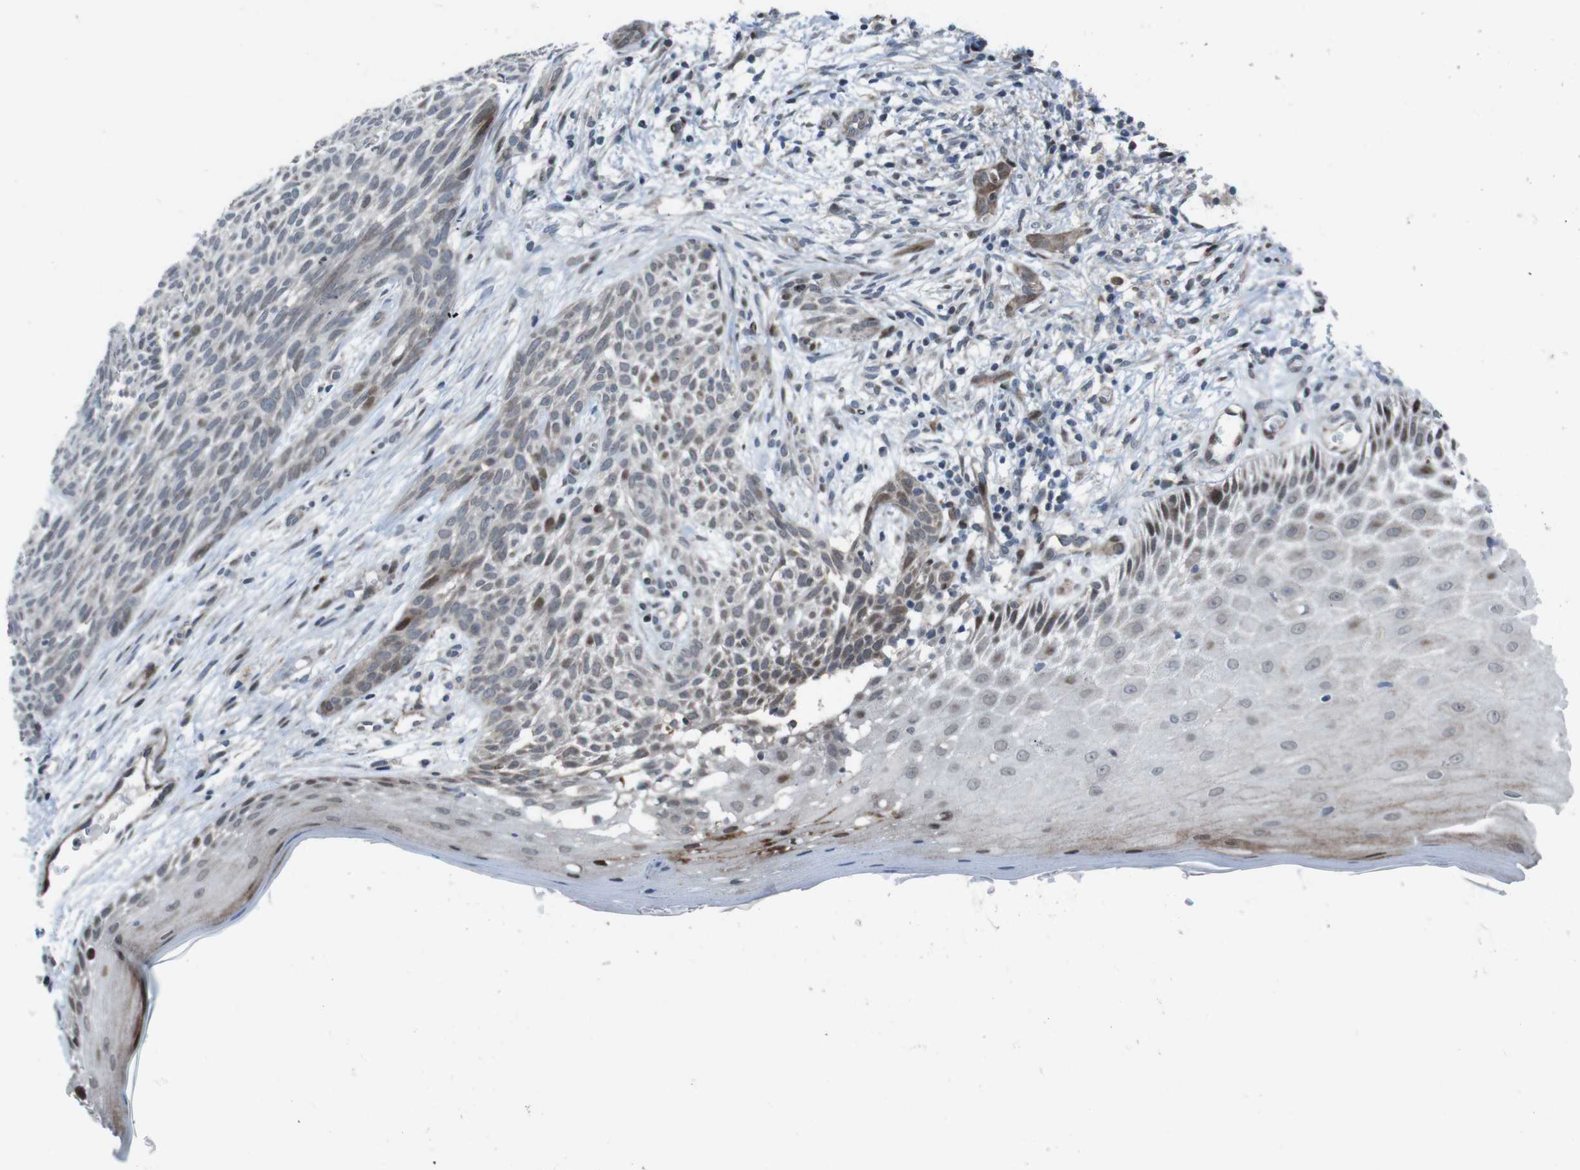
{"staining": {"intensity": "weak", "quantity": "<25%", "location": "nuclear"}, "tissue": "skin cancer", "cell_type": "Tumor cells", "image_type": "cancer", "snomed": [{"axis": "morphology", "description": "Basal cell carcinoma"}, {"axis": "topography", "description": "Skin"}], "caption": "Immunohistochemical staining of skin cancer displays no significant positivity in tumor cells.", "gene": "PBRM1", "patient": {"sex": "female", "age": 59}}